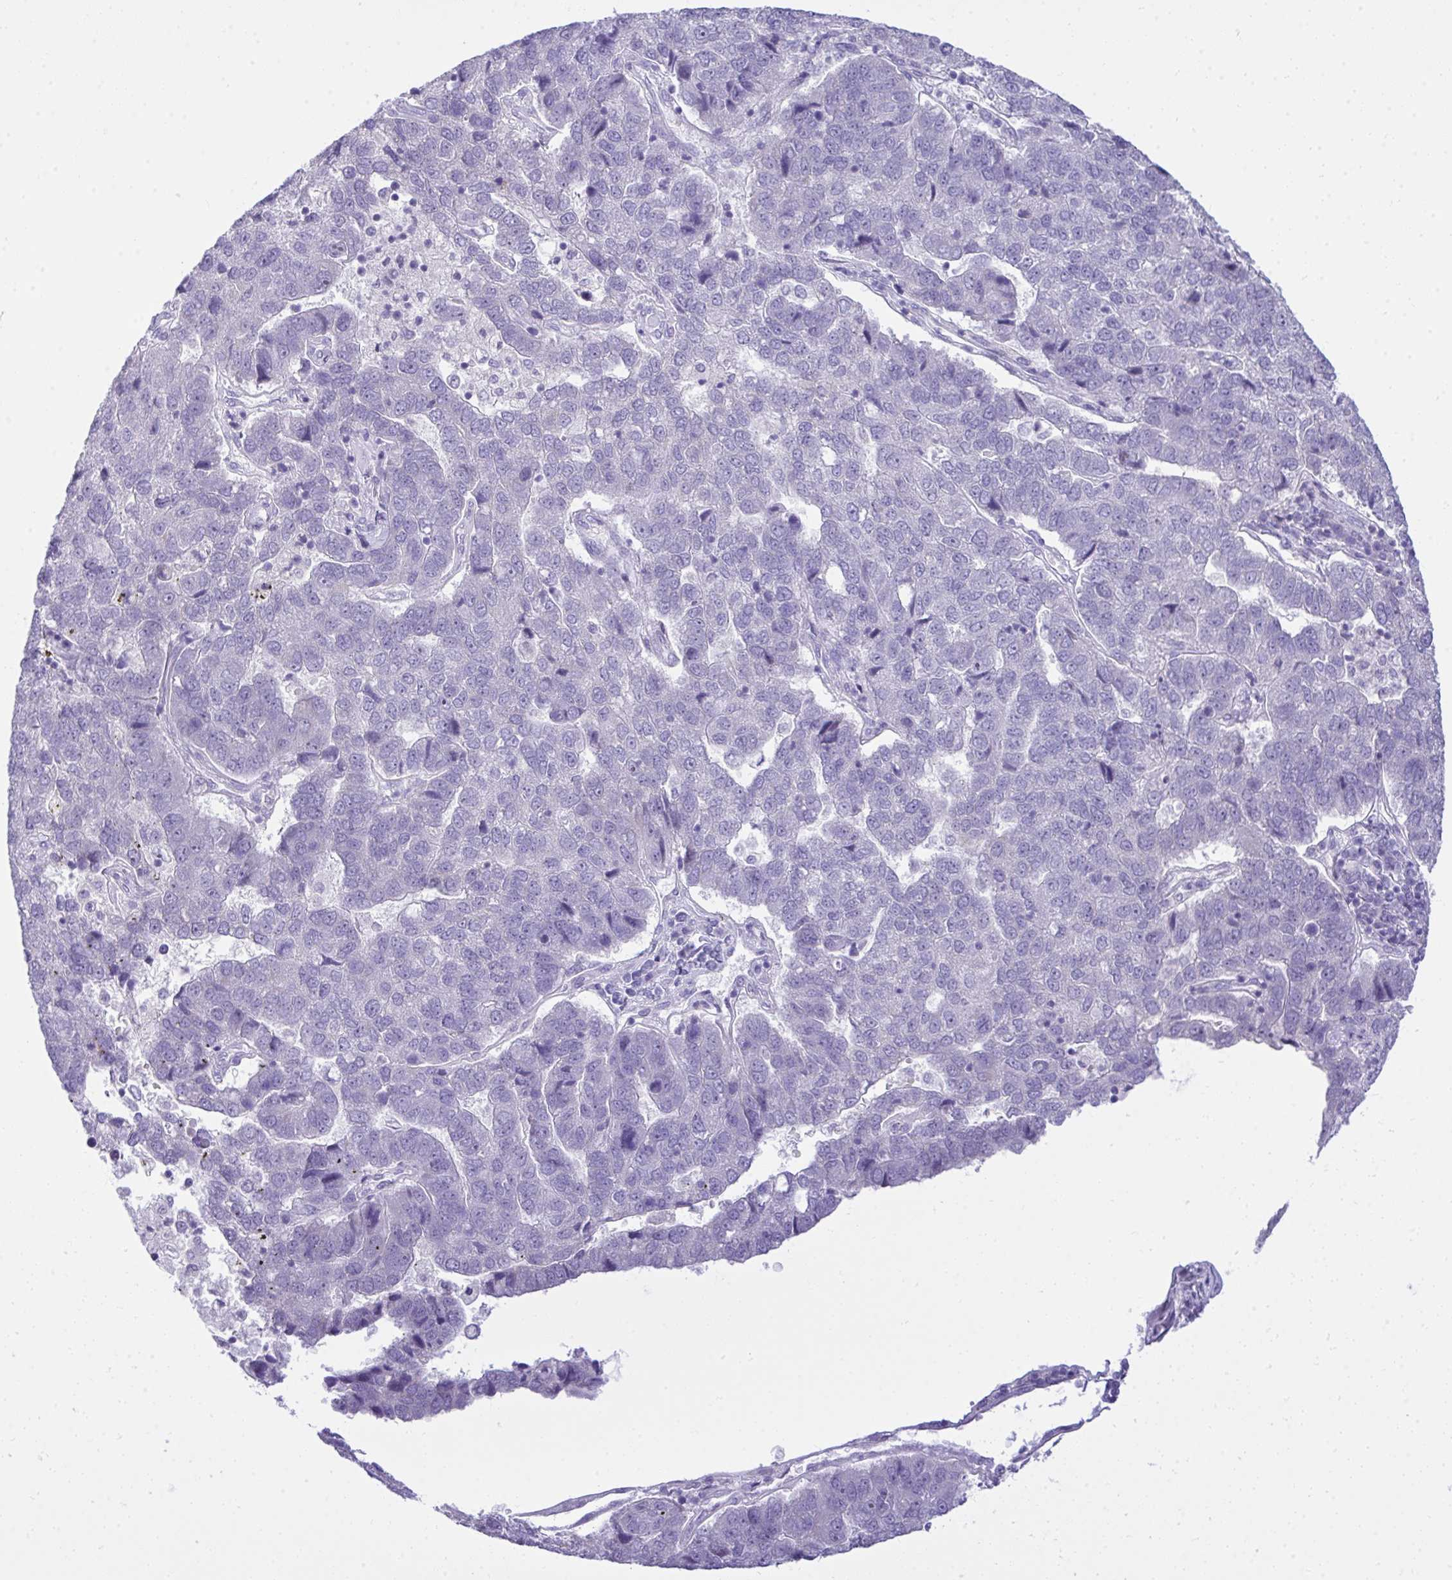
{"staining": {"intensity": "negative", "quantity": "none", "location": "none"}, "tissue": "pancreatic cancer", "cell_type": "Tumor cells", "image_type": "cancer", "snomed": [{"axis": "morphology", "description": "Adenocarcinoma, NOS"}, {"axis": "topography", "description": "Pancreas"}], "caption": "Tumor cells show no significant protein staining in pancreatic adenocarcinoma.", "gene": "EID3", "patient": {"sex": "female", "age": 61}}